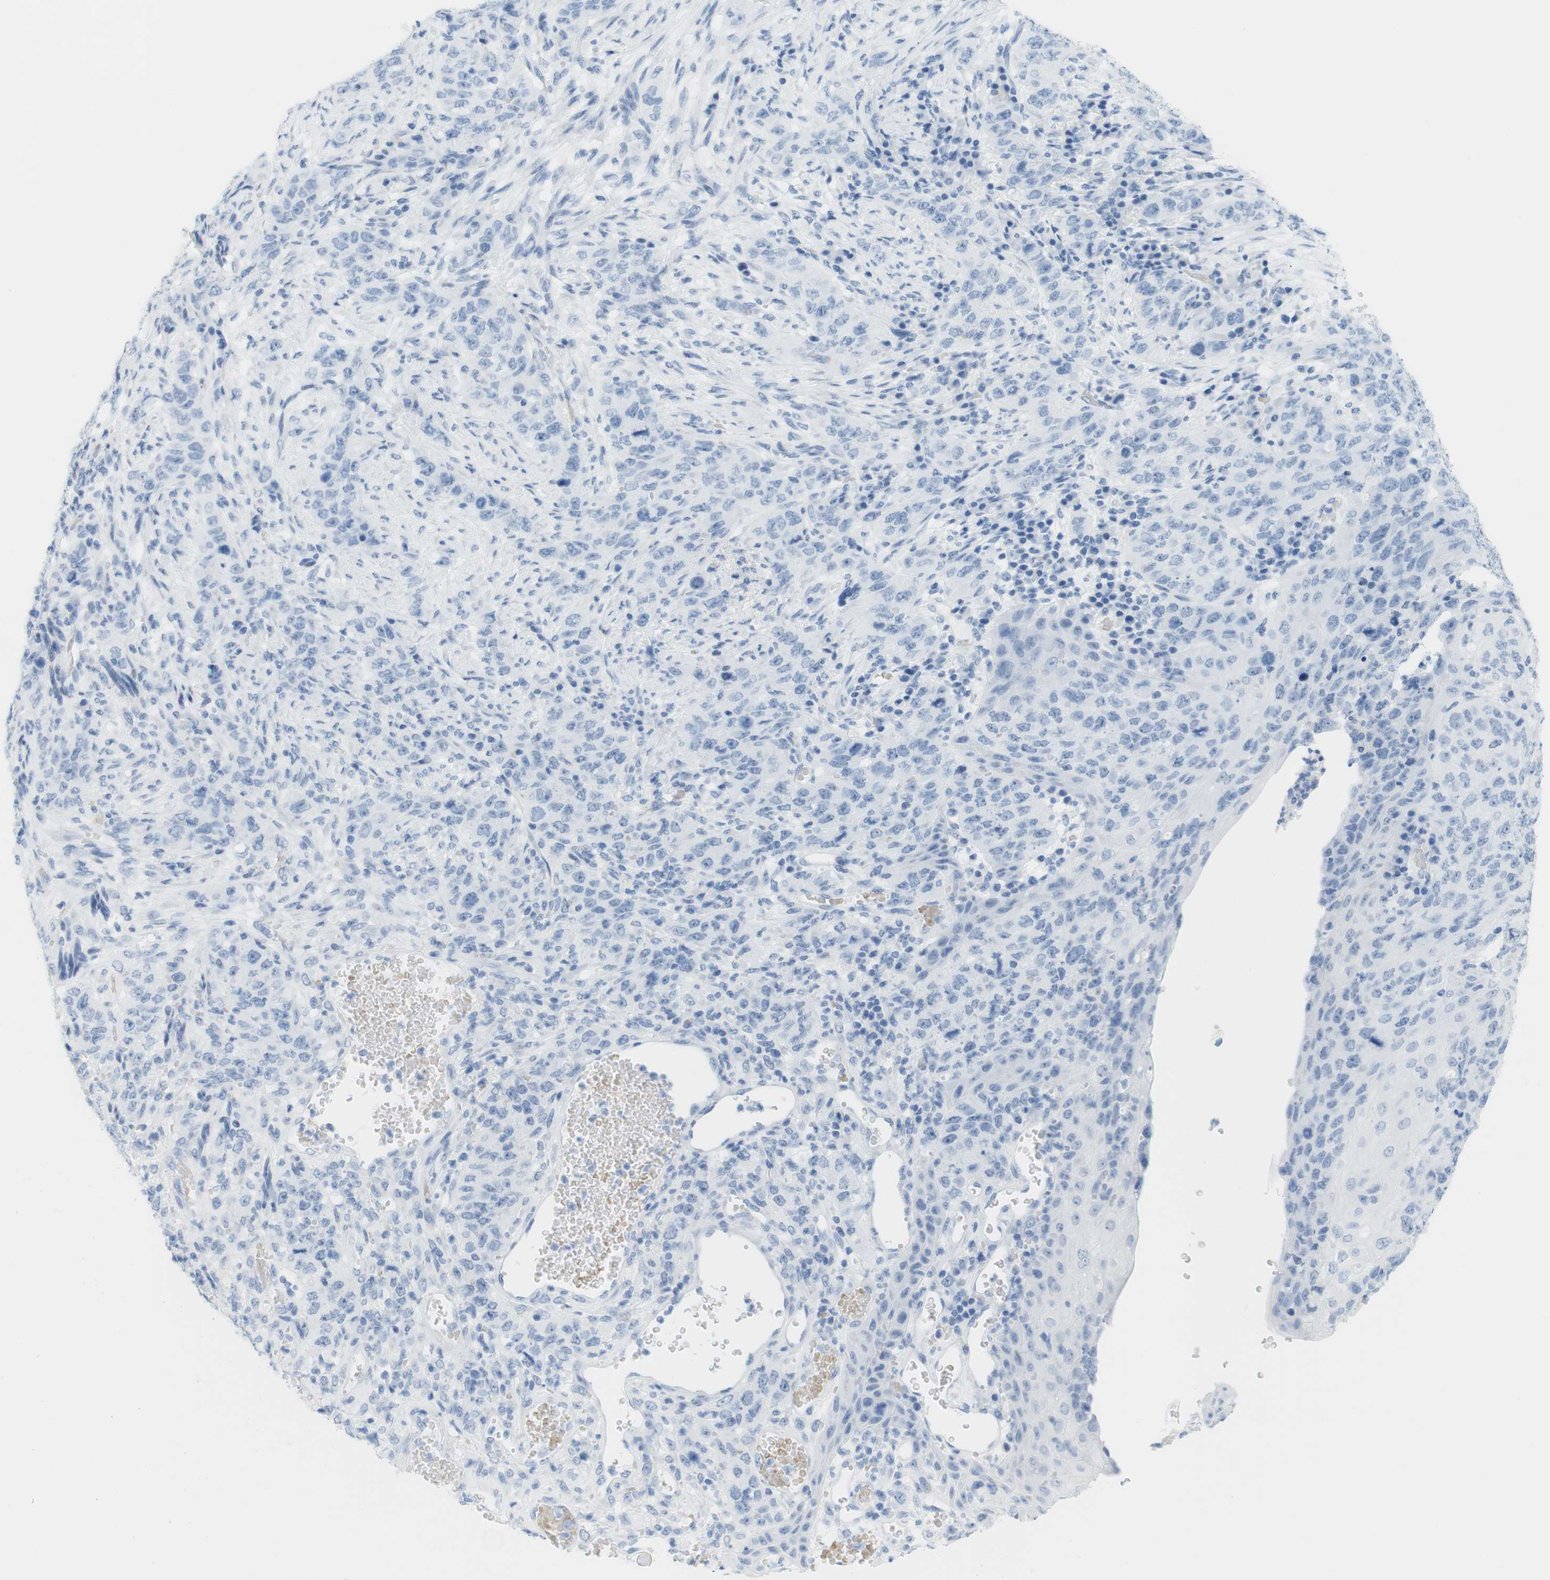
{"staining": {"intensity": "negative", "quantity": "none", "location": "none"}, "tissue": "stomach cancer", "cell_type": "Tumor cells", "image_type": "cancer", "snomed": [{"axis": "morphology", "description": "Adenocarcinoma, NOS"}, {"axis": "topography", "description": "Stomach"}], "caption": "Tumor cells show no significant expression in stomach cancer.", "gene": "TNNT2", "patient": {"sex": "male", "age": 48}}